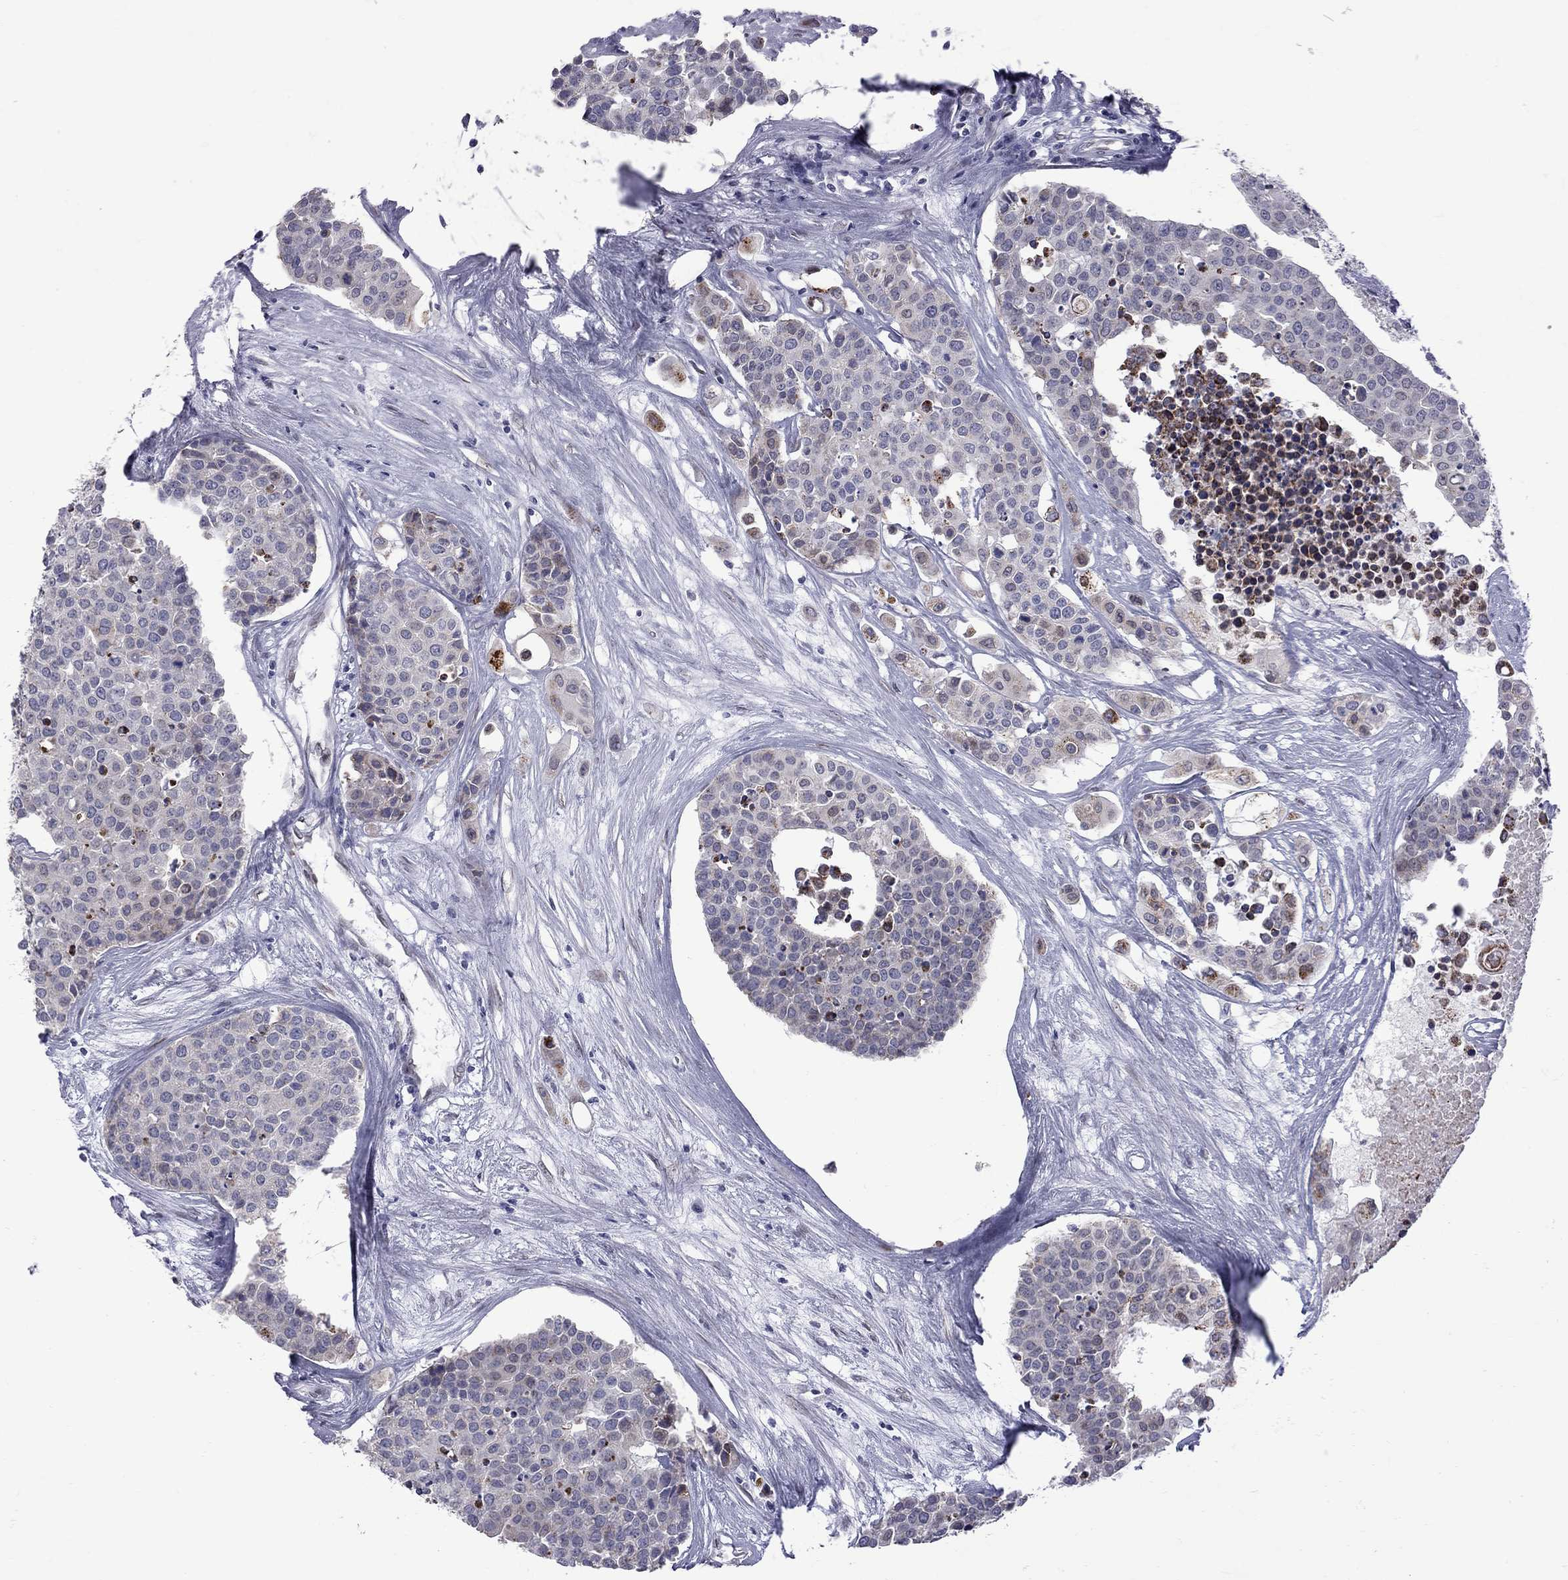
{"staining": {"intensity": "moderate", "quantity": "<25%", "location": "cytoplasmic/membranous"}, "tissue": "carcinoid", "cell_type": "Tumor cells", "image_type": "cancer", "snomed": [{"axis": "morphology", "description": "Carcinoid, malignant, NOS"}, {"axis": "topography", "description": "Colon"}], "caption": "DAB immunohistochemical staining of carcinoid (malignant) exhibits moderate cytoplasmic/membranous protein positivity in about <25% of tumor cells.", "gene": "CLTCL1", "patient": {"sex": "male", "age": 81}}